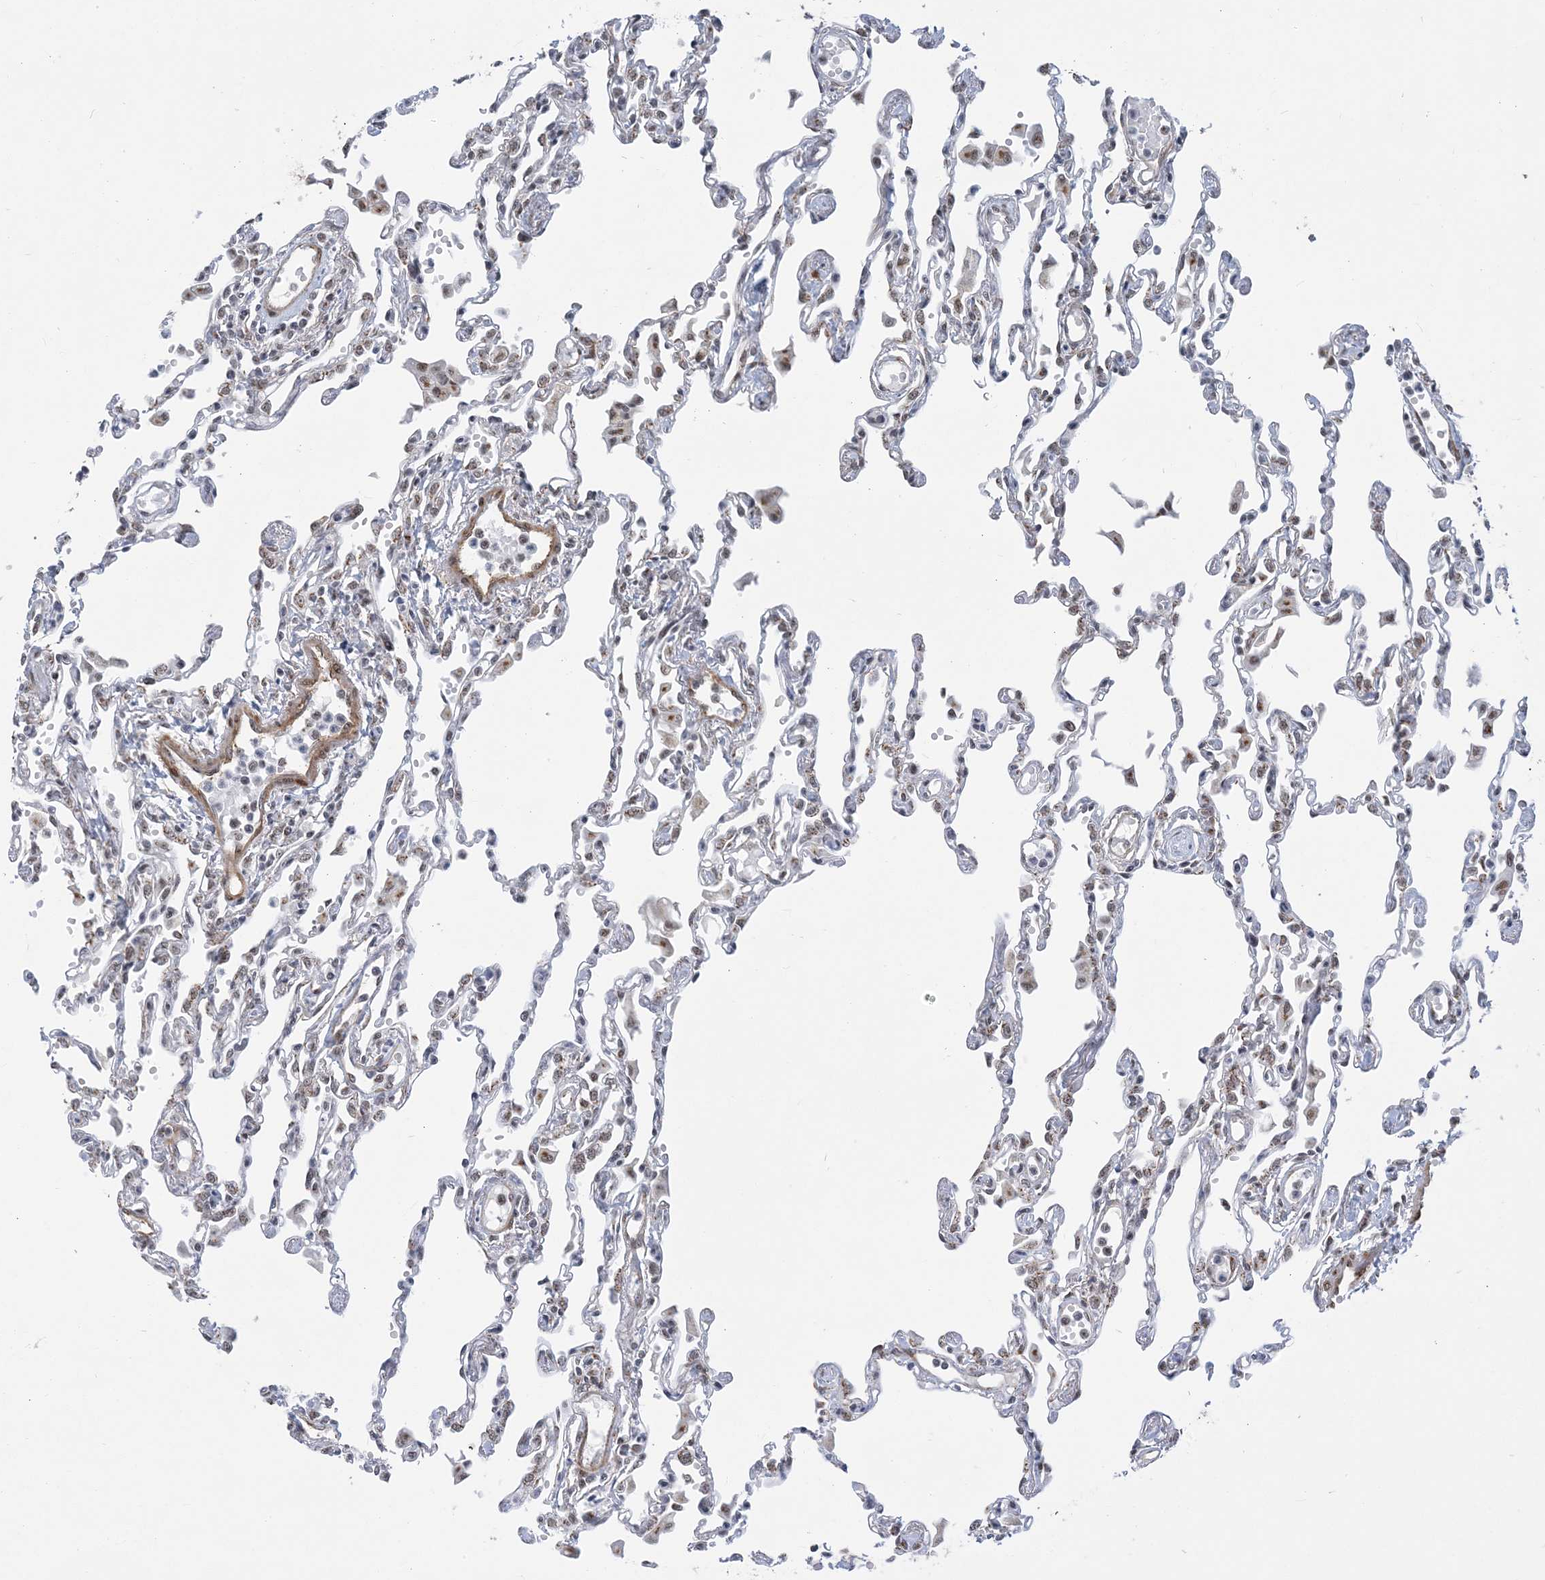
{"staining": {"intensity": "moderate", "quantity": "<25%", "location": "nuclear"}, "tissue": "lung", "cell_type": "Alveolar cells", "image_type": "normal", "snomed": [{"axis": "morphology", "description": "Normal tissue, NOS"}, {"axis": "topography", "description": "Bronchus"}, {"axis": "topography", "description": "Lung"}], "caption": "IHC micrograph of normal lung: lung stained using IHC reveals low levels of moderate protein expression localized specifically in the nuclear of alveolar cells, appearing as a nuclear brown color.", "gene": "PLRG1", "patient": {"sex": "female", "age": 49}}